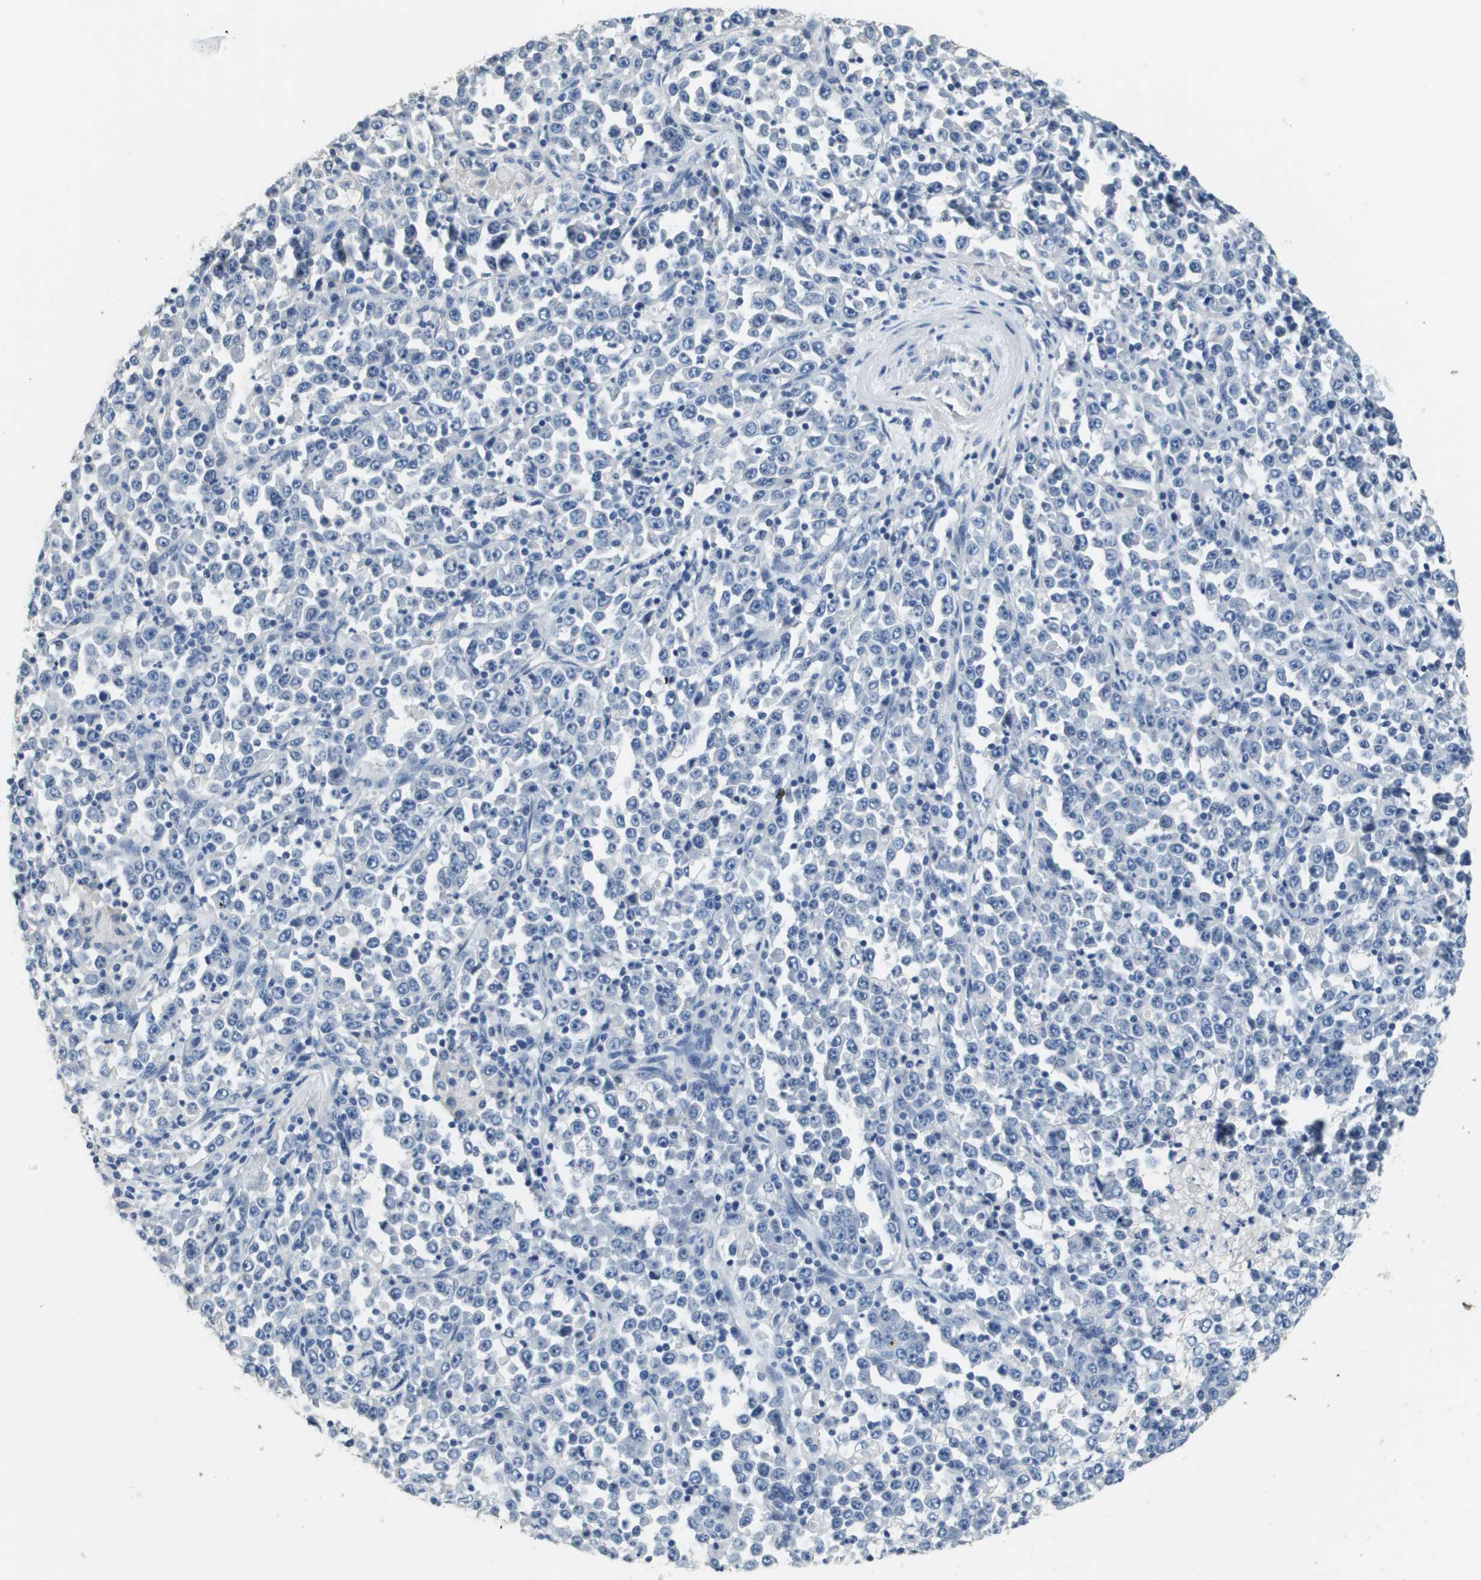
{"staining": {"intensity": "negative", "quantity": "none", "location": "none"}, "tissue": "stomach cancer", "cell_type": "Tumor cells", "image_type": "cancer", "snomed": [{"axis": "morphology", "description": "Normal tissue, NOS"}, {"axis": "morphology", "description": "Adenocarcinoma, NOS"}, {"axis": "topography", "description": "Stomach, upper"}, {"axis": "topography", "description": "Stomach"}], "caption": "An immunohistochemistry (IHC) image of stomach cancer (adenocarcinoma) is shown. There is no staining in tumor cells of stomach cancer (adenocarcinoma).", "gene": "MT3", "patient": {"sex": "male", "age": 59}}